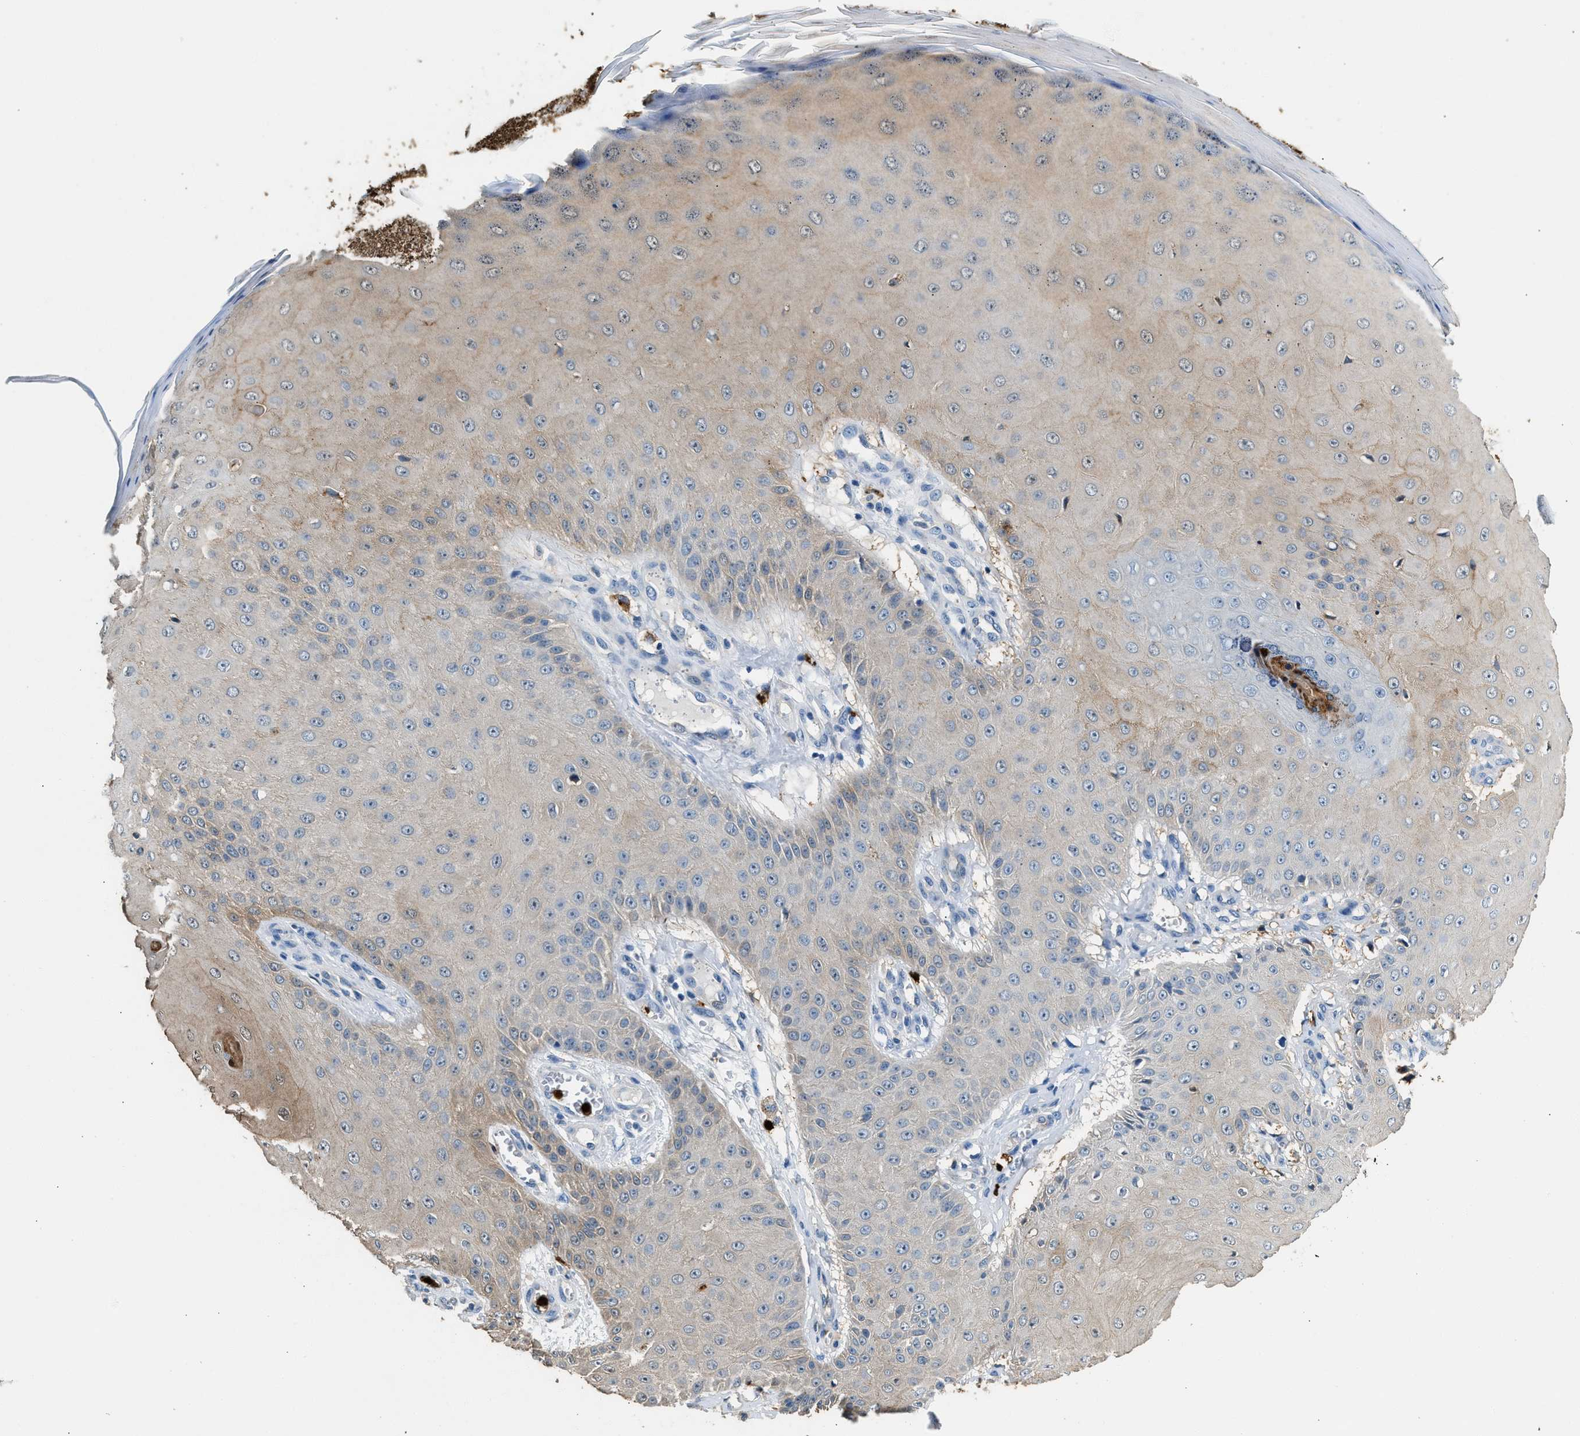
{"staining": {"intensity": "weak", "quantity": "25%-75%", "location": "cytoplasmic/membranous"}, "tissue": "skin cancer", "cell_type": "Tumor cells", "image_type": "cancer", "snomed": [{"axis": "morphology", "description": "Squamous cell carcinoma, NOS"}, {"axis": "topography", "description": "Skin"}], "caption": "High-magnification brightfield microscopy of squamous cell carcinoma (skin) stained with DAB (brown) and counterstained with hematoxylin (blue). tumor cells exhibit weak cytoplasmic/membranous staining is present in approximately25%-75% of cells.", "gene": "ANXA3", "patient": {"sex": "male", "age": 74}}